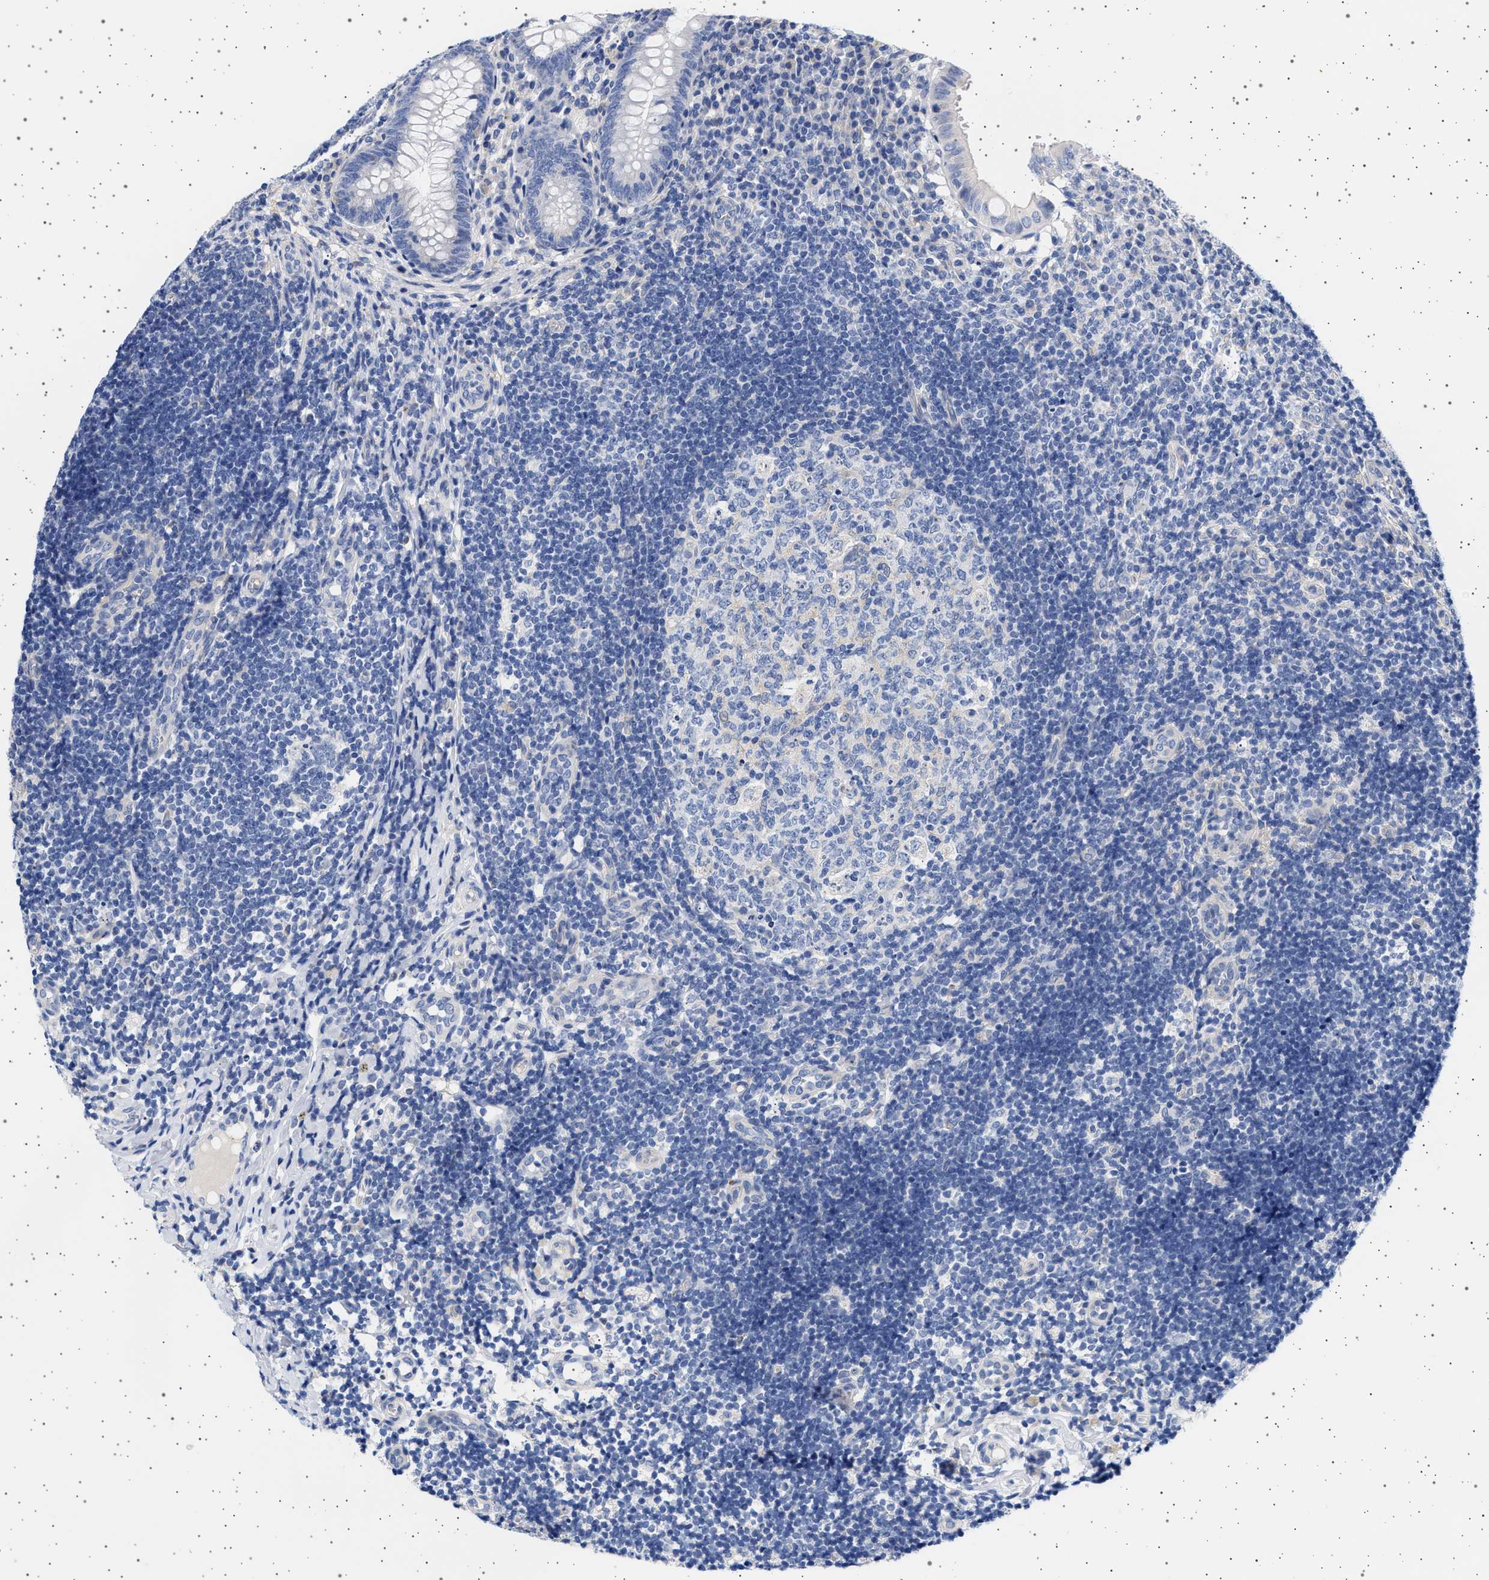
{"staining": {"intensity": "negative", "quantity": "none", "location": "none"}, "tissue": "appendix", "cell_type": "Glandular cells", "image_type": "normal", "snomed": [{"axis": "morphology", "description": "Normal tissue, NOS"}, {"axis": "topography", "description": "Appendix"}], "caption": "DAB (3,3'-diaminobenzidine) immunohistochemical staining of normal human appendix exhibits no significant positivity in glandular cells.", "gene": "TRMT10B", "patient": {"sex": "male", "age": 8}}